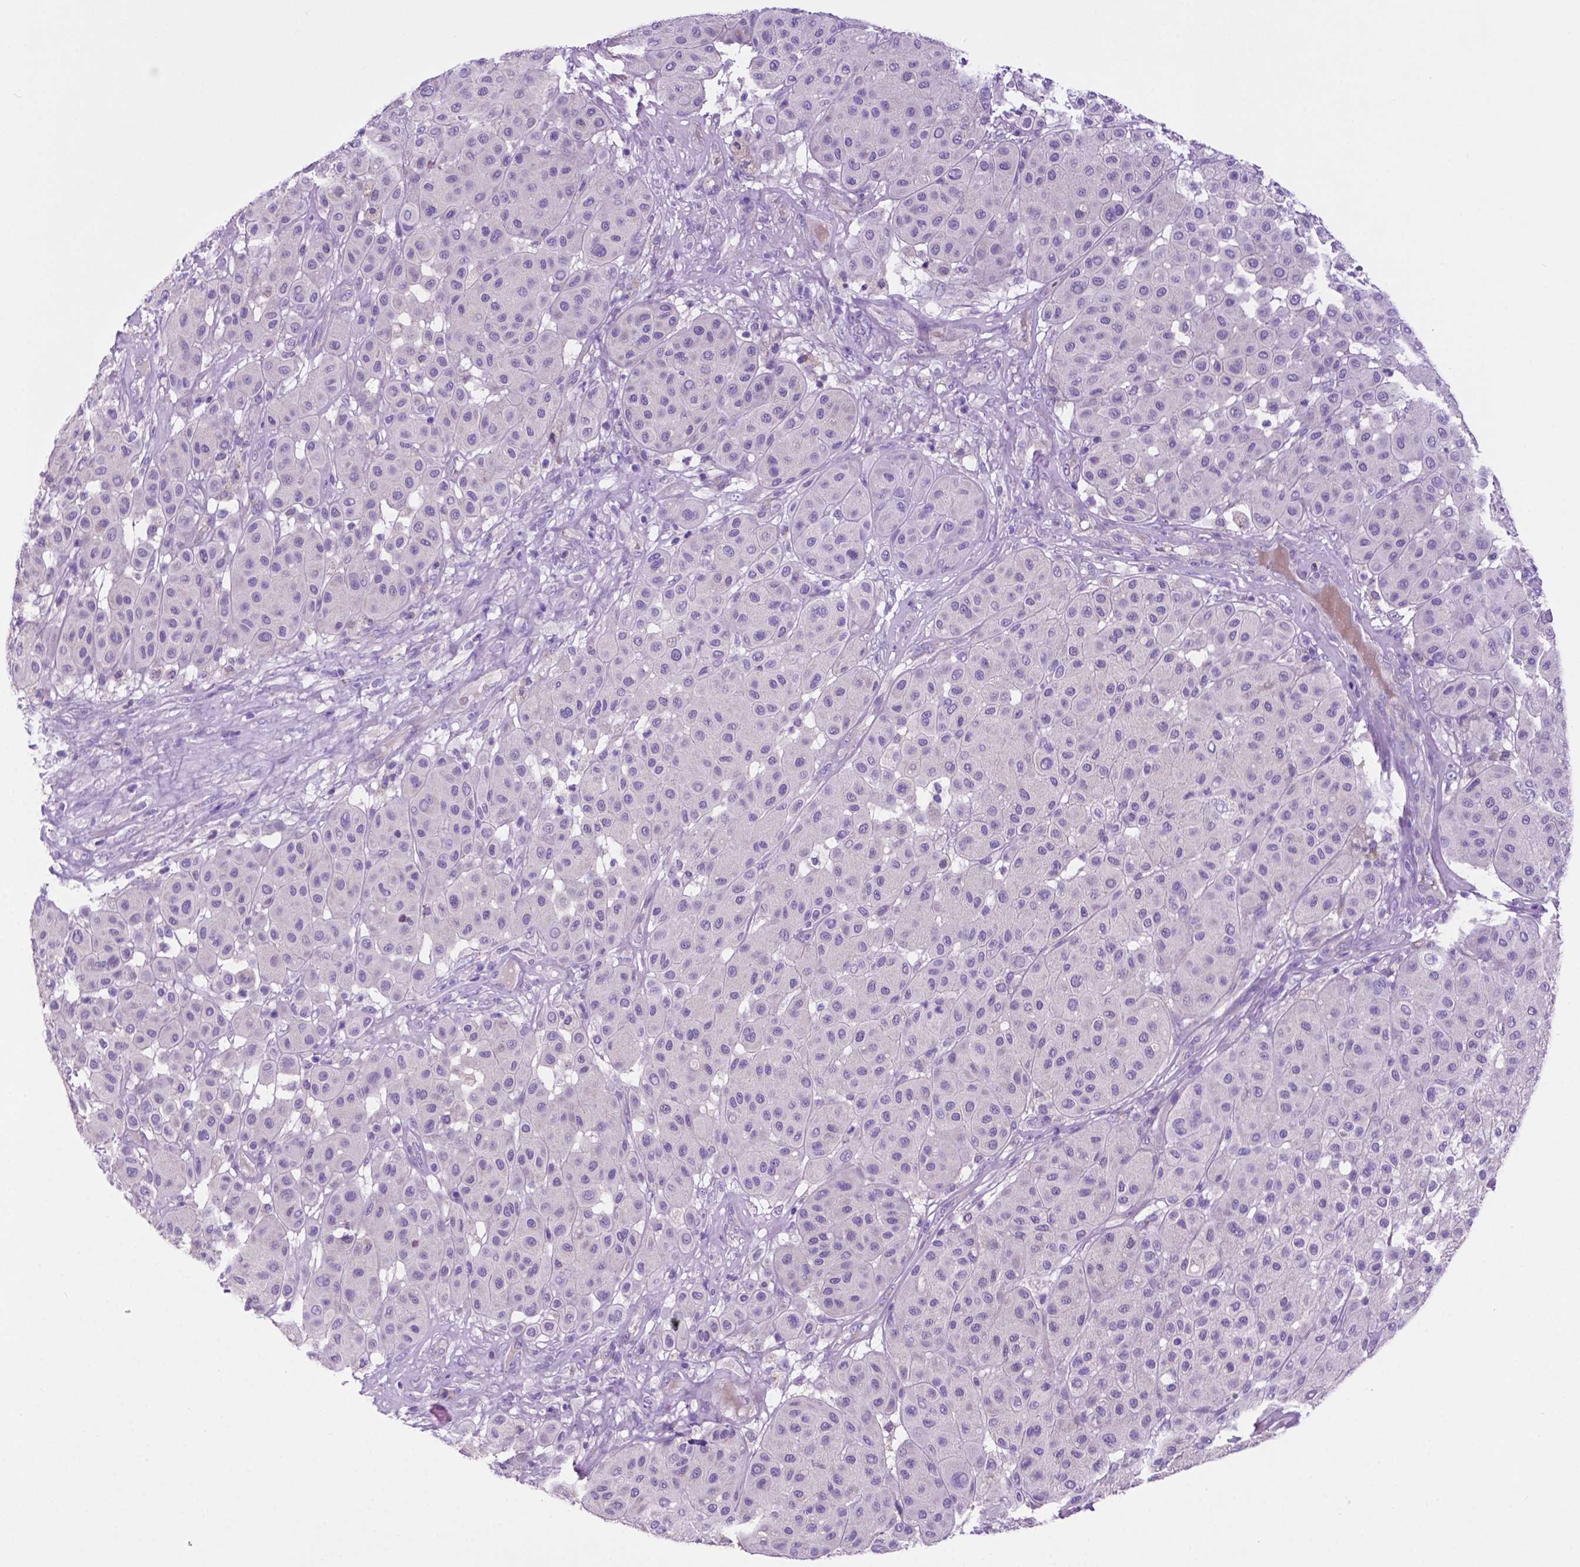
{"staining": {"intensity": "negative", "quantity": "none", "location": "none"}, "tissue": "melanoma", "cell_type": "Tumor cells", "image_type": "cancer", "snomed": [{"axis": "morphology", "description": "Malignant melanoma, Metastatic site"}, {"axis": "topography", "description": "Smooth muscle"}], "caption": "Tumor cells show no significant staining in melanoma.", "gene": "PHYHIP", "patient": {"sex": "male", "age": 41}}